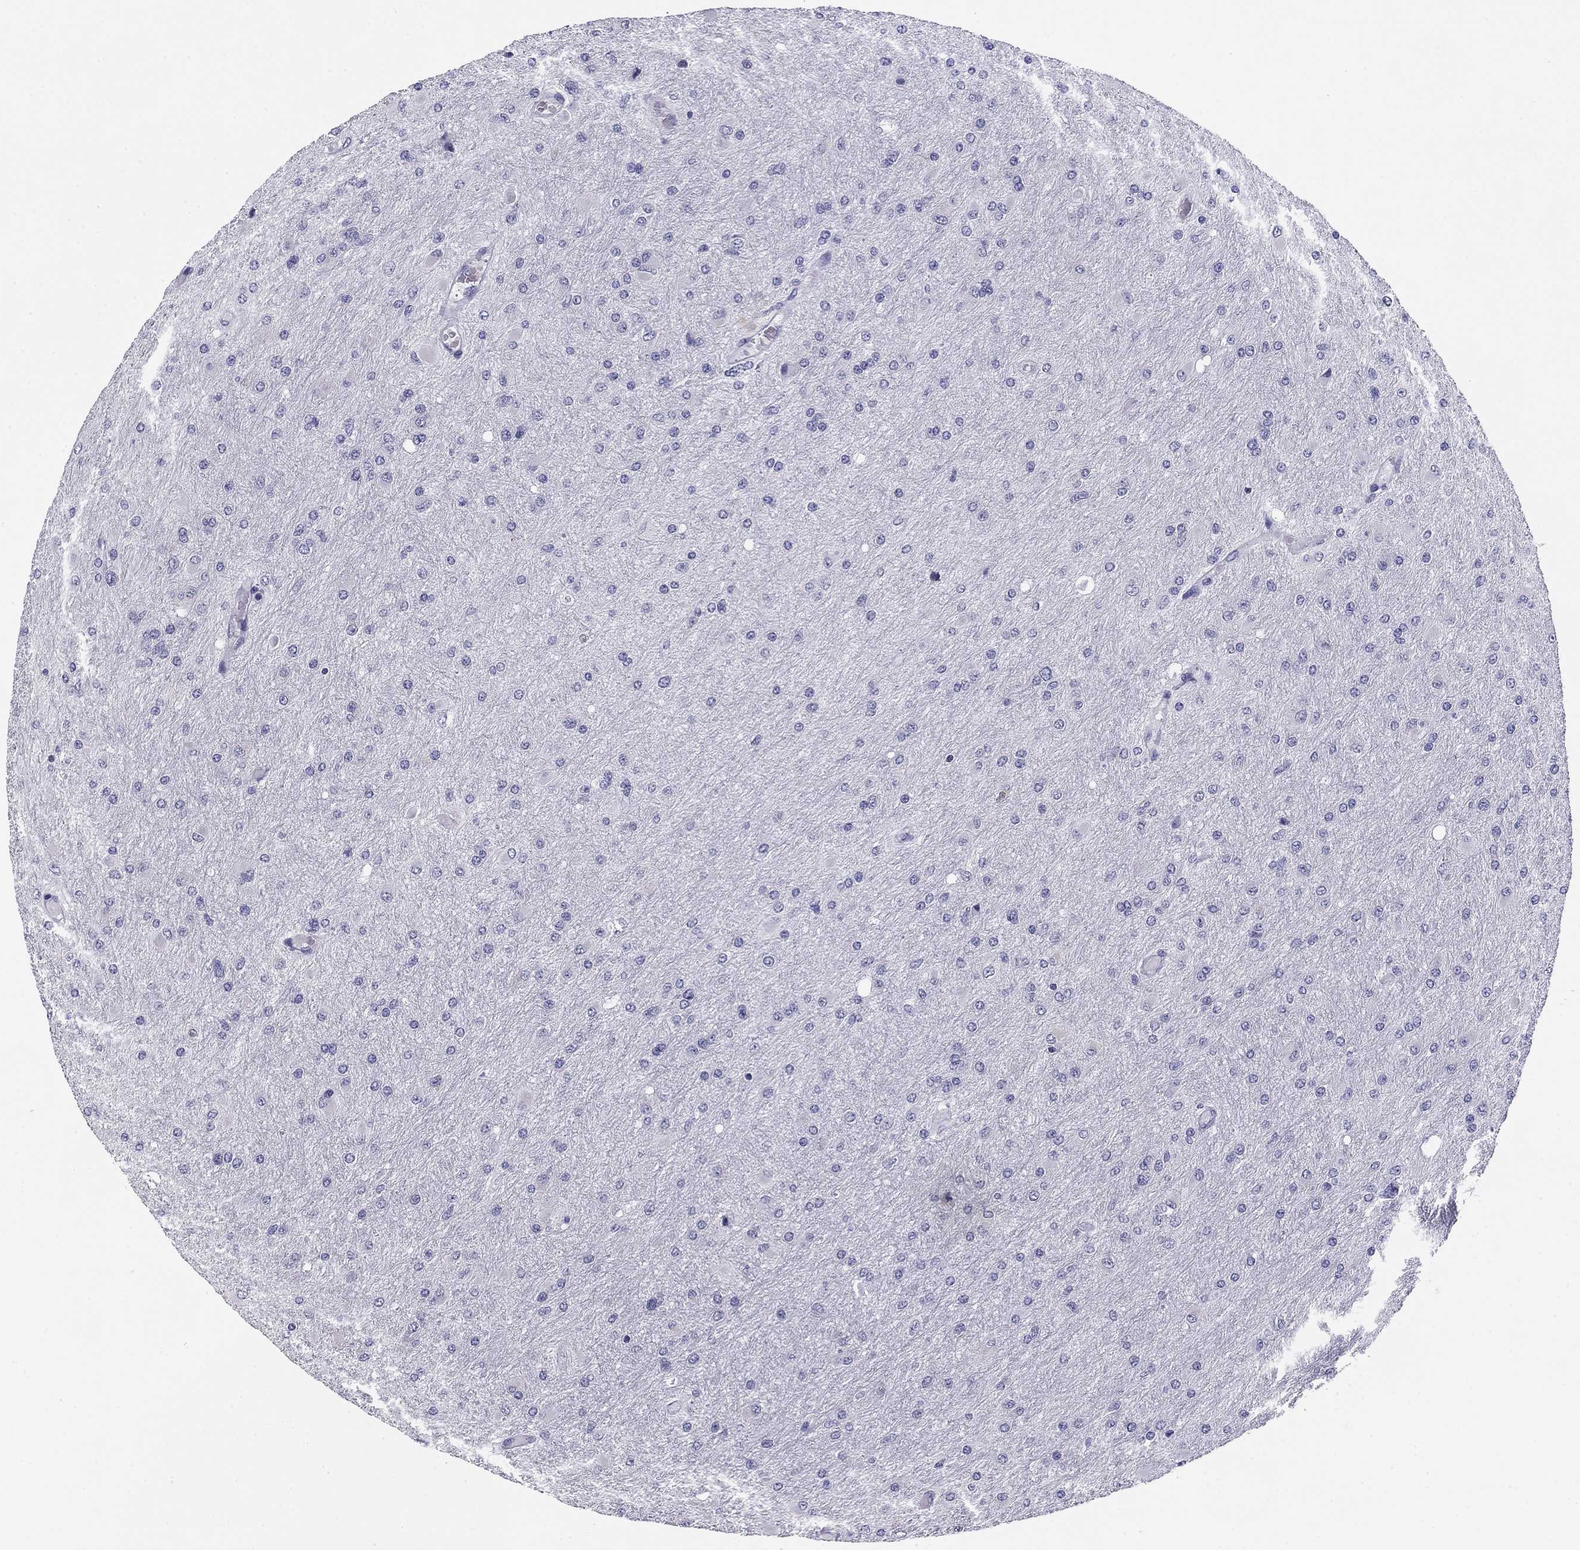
{"staining": {"intensity": "negative", "quantity": "none", "location": "none"}, "tissue": "glioma", "cell_type": "Tumor cells", "image_type": "cancer", "snomed": [{"axis": "morphology", "description": "Glioma, malignant, High grade"}, {"axis": "topography", "description": "Cerebral cortex"}], "caption": "Tumor cells are negative for brown protein staining in malignant glioma (high-grade).", "gene": "TMED3", "patient": {"sex": "female", "age": 36}}